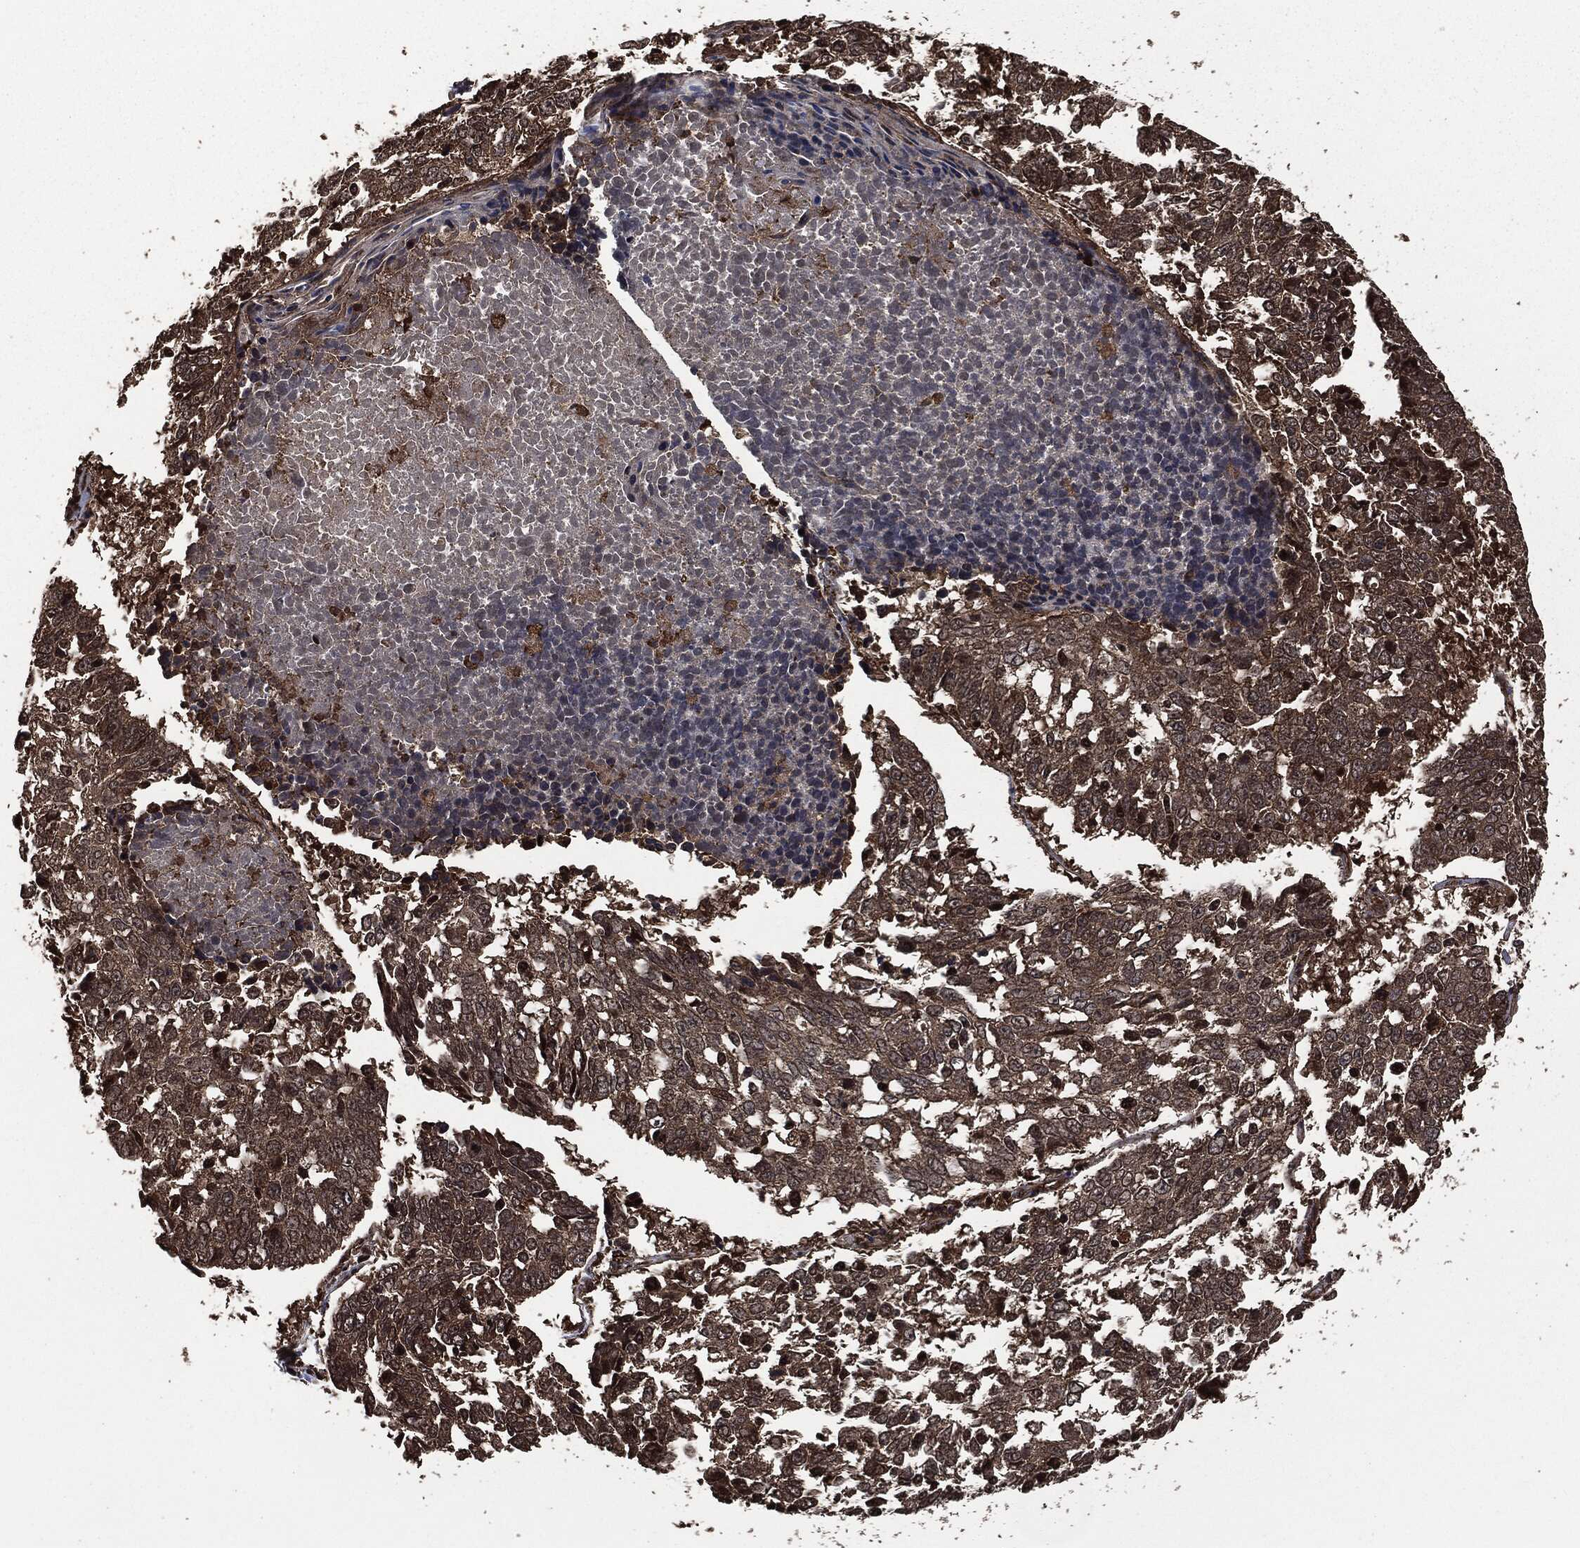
{"staining": {"intensity": "weak", "quantity": ">75%", "location": "cytoplasmic/membranous"}, "tissue": "lung cancer", "cell_type": "Tumor cells", "image_type": "cancer", "snomed": [{"axis": "morphology", "description": "Squamous cell carcinoma, NOS"}, {"axis": "topography", "description": "Lung"}], "caption": "Protein staining of lung squamous cell carcinoma tissue displays weak cytoplasmic/membranous staining in about >75% of tumor cells.", "gene": "HRAS", "patient": {"sex": "male", "age": 82}}